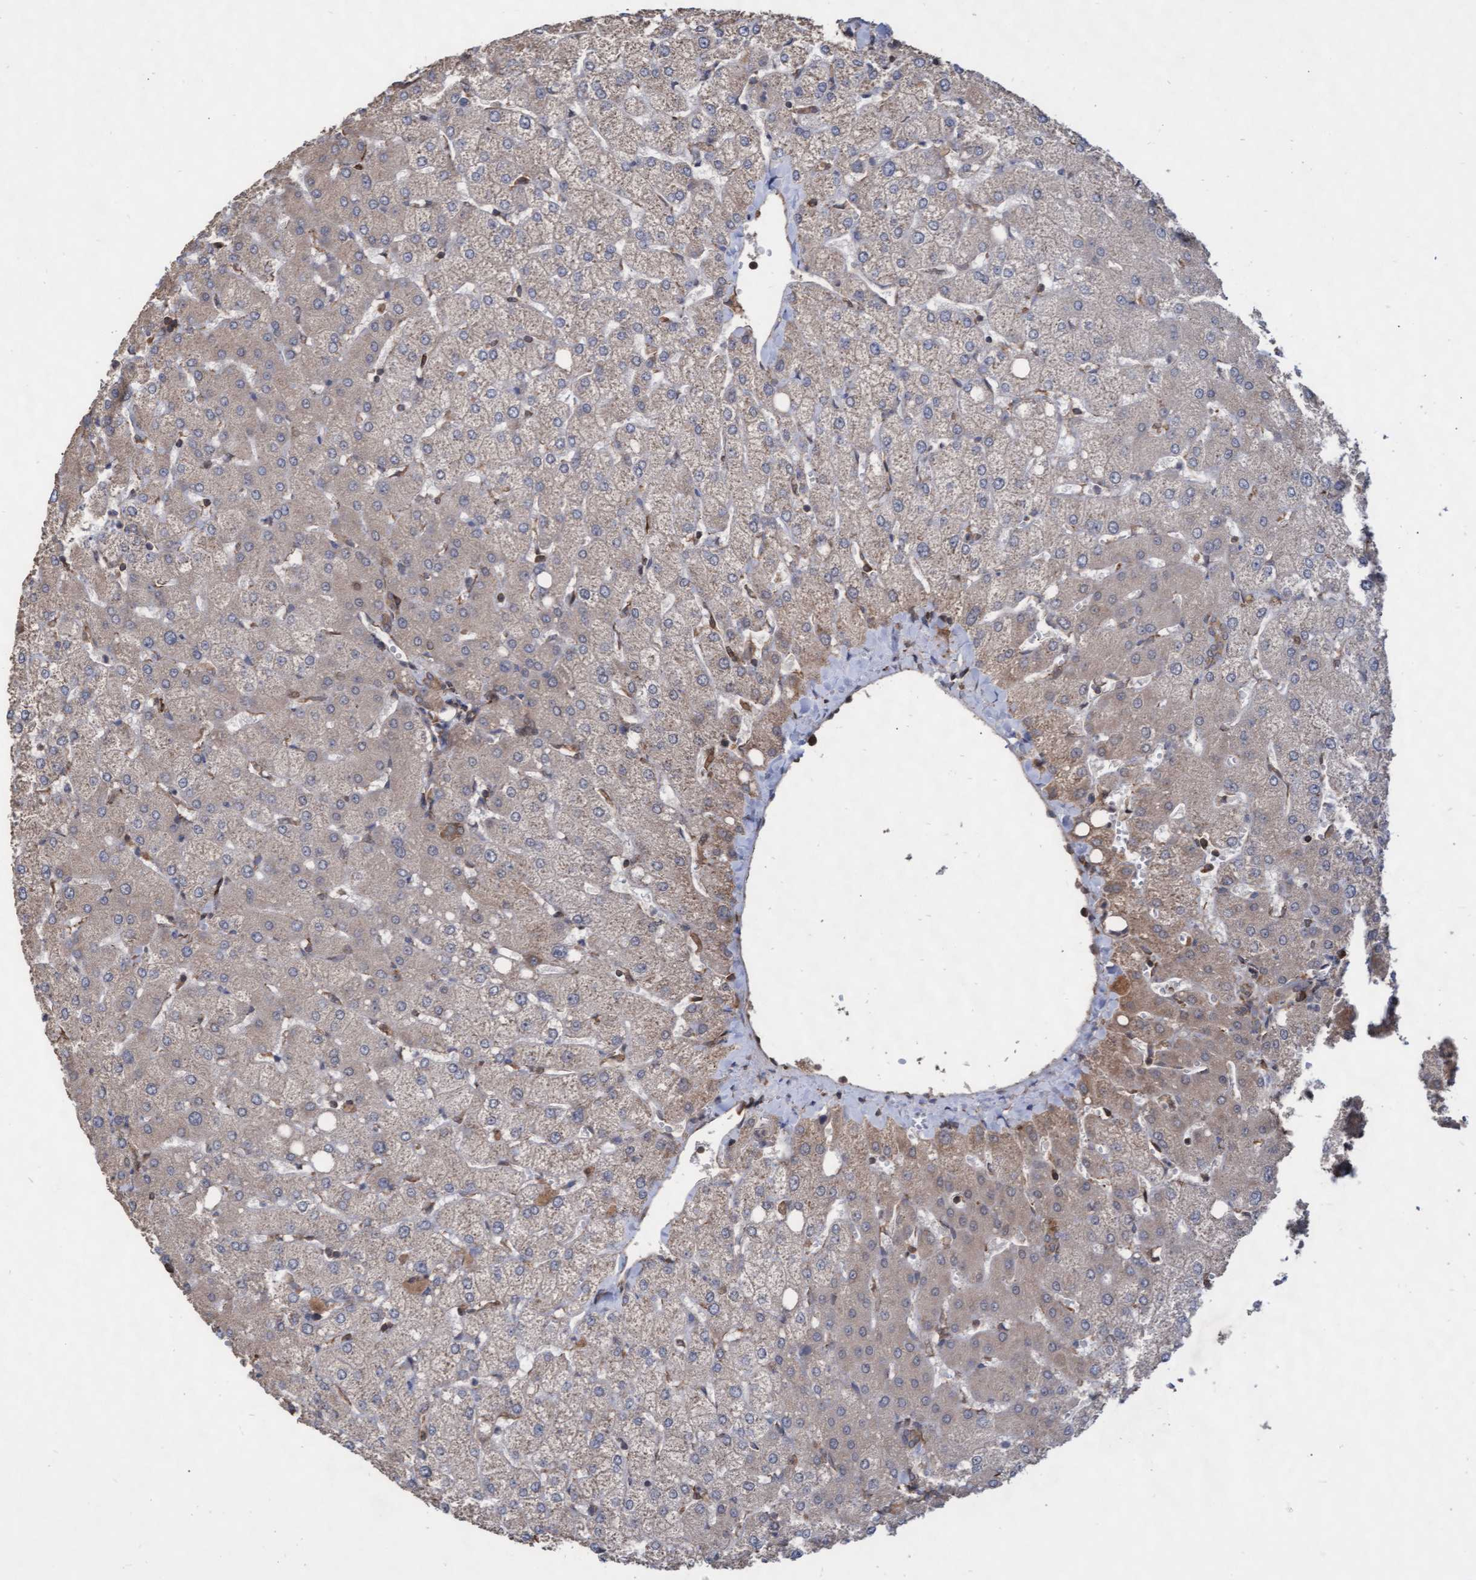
{"staining": {"intensity": "moderate", "quantity": "25%-75%", "location": "cytoplasmic/membranous"}, "tissue": "liver", "cell_type": "Cholangiocytes", "image_type": "normal", "snomed": [{"axis": "morphology", "description": "Normal tissue, NOS"}, {"axis": "topography", "description": "Liver"}], "caption": "DAB immunohistochemical staining of unremarkable liver displays moderate cytoplasmic/membranous protein staining in approximately 25%-75% of cholangiocytes.", "gene": "ABCF2", "patient": {"sex": "female", "age": 54}}